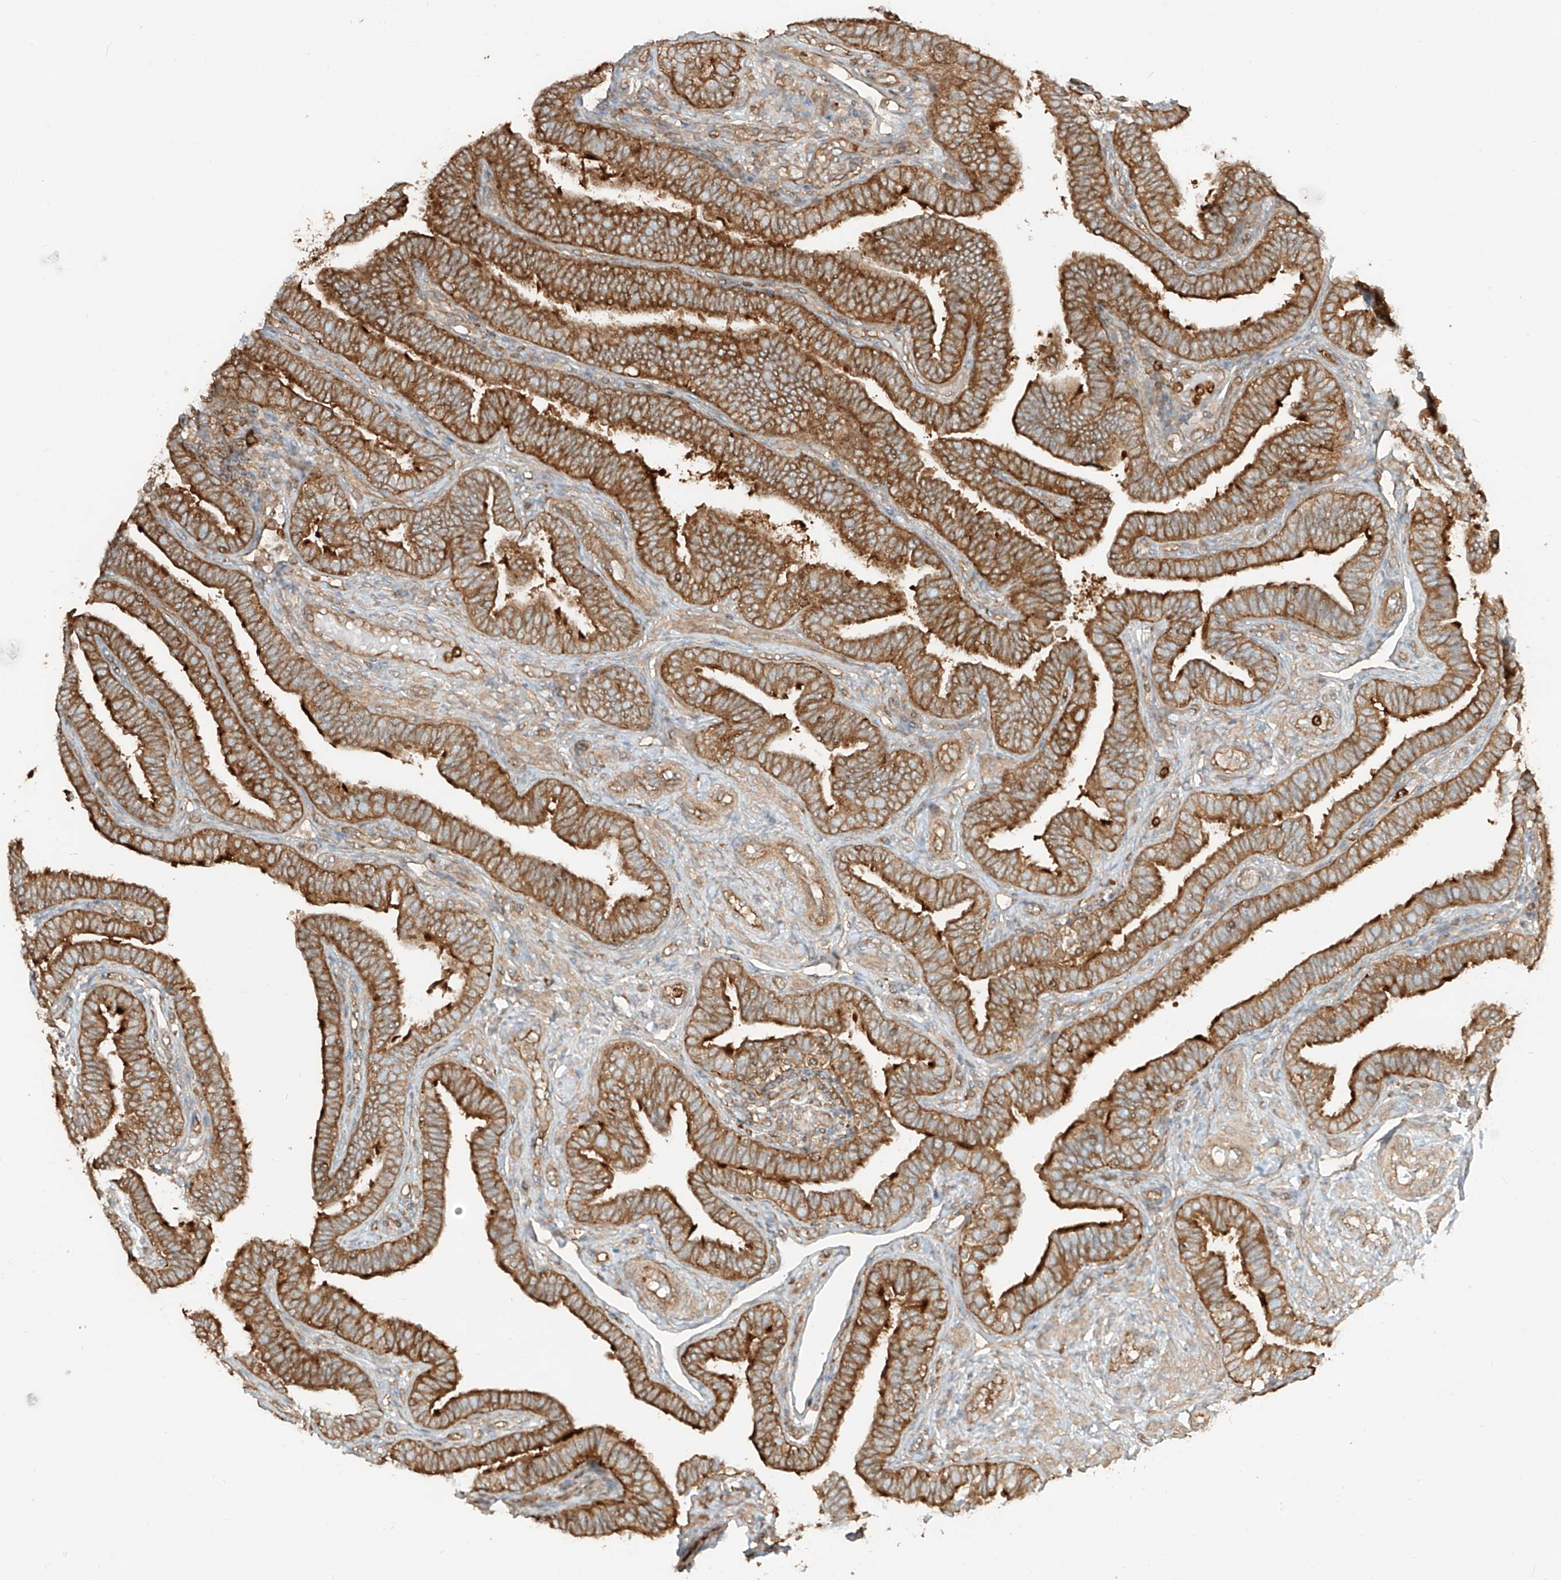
{"staining": {"intensity": "strong", "quantity": ">75%", "location": "cytoplasmic/membranous"}, "tissue": "fallopian tube", "cell_type": "Glandular cells", "image_type": "normal", "snomed": [{"axis": "morphology", "description": "Normal tissue, NOS"}, {"axis": "topography", "description": "Fallopian tube"}], "caption": "Immunohistochemical staining of normal fallopian tube shows >75% levels of strong cytoplasmic/membranous protein expression in about >75% of glandular cells.", "gene": "CCDC115", "patient": {"sex": "female", "age": 39}}